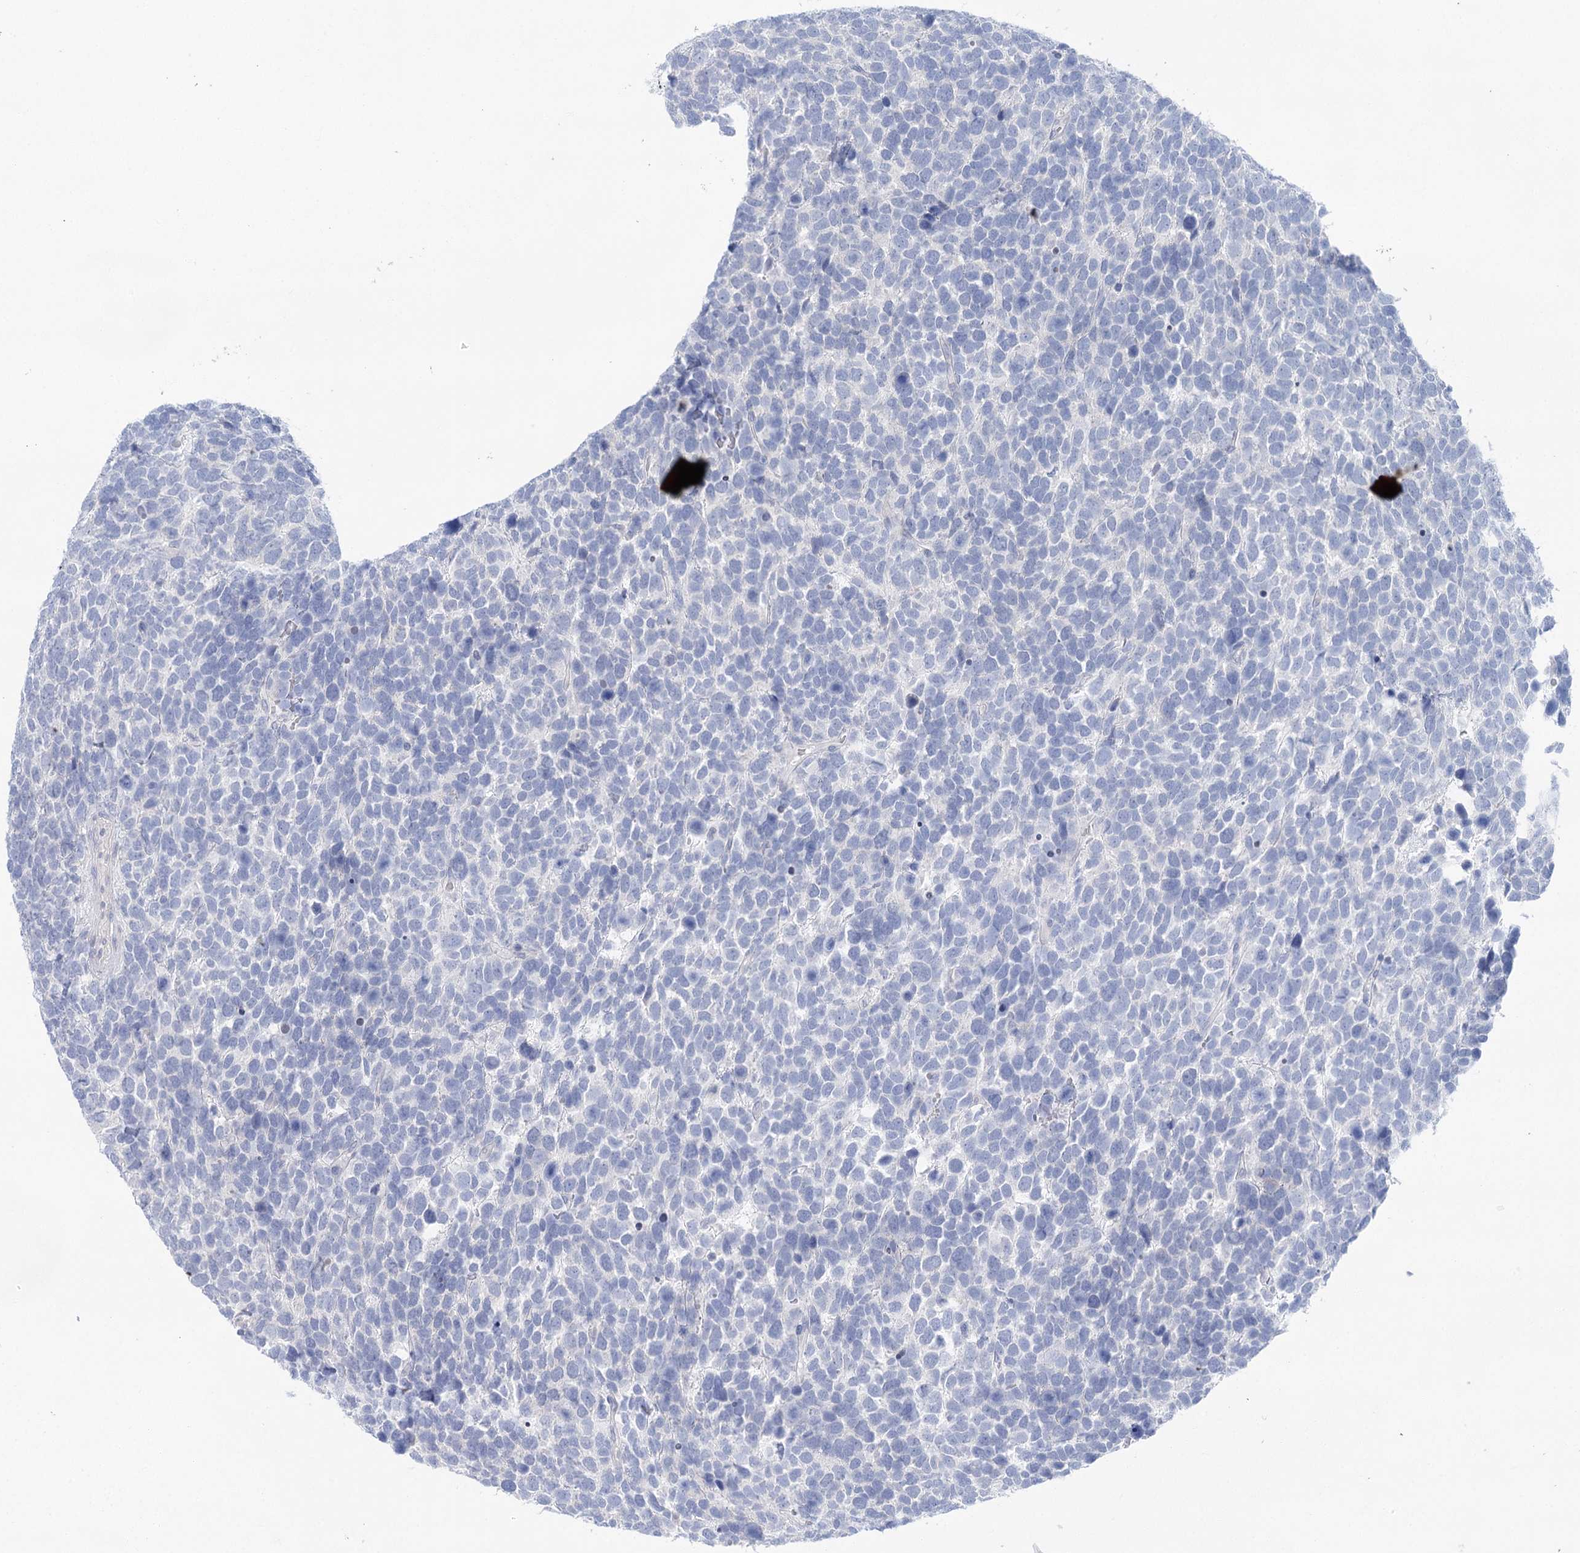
{"staining": {"intensity": "negative", "quantity": "none", "location": "none"}, "tissue": "urothelial cancer", "cell_type": "Tumor cells", "image_type": "cancer", "snomed": [{"axis": "morphology", "description": "Urothelial carcinoma, High grade"}, {"axis": "topography", "description": "Urinary bladder"}], "caption": "Tumor cells are negative for protein expression in human urothelial cancer.", "gene": "LALBA", "patient": {"sex": "female", "age": 82}}